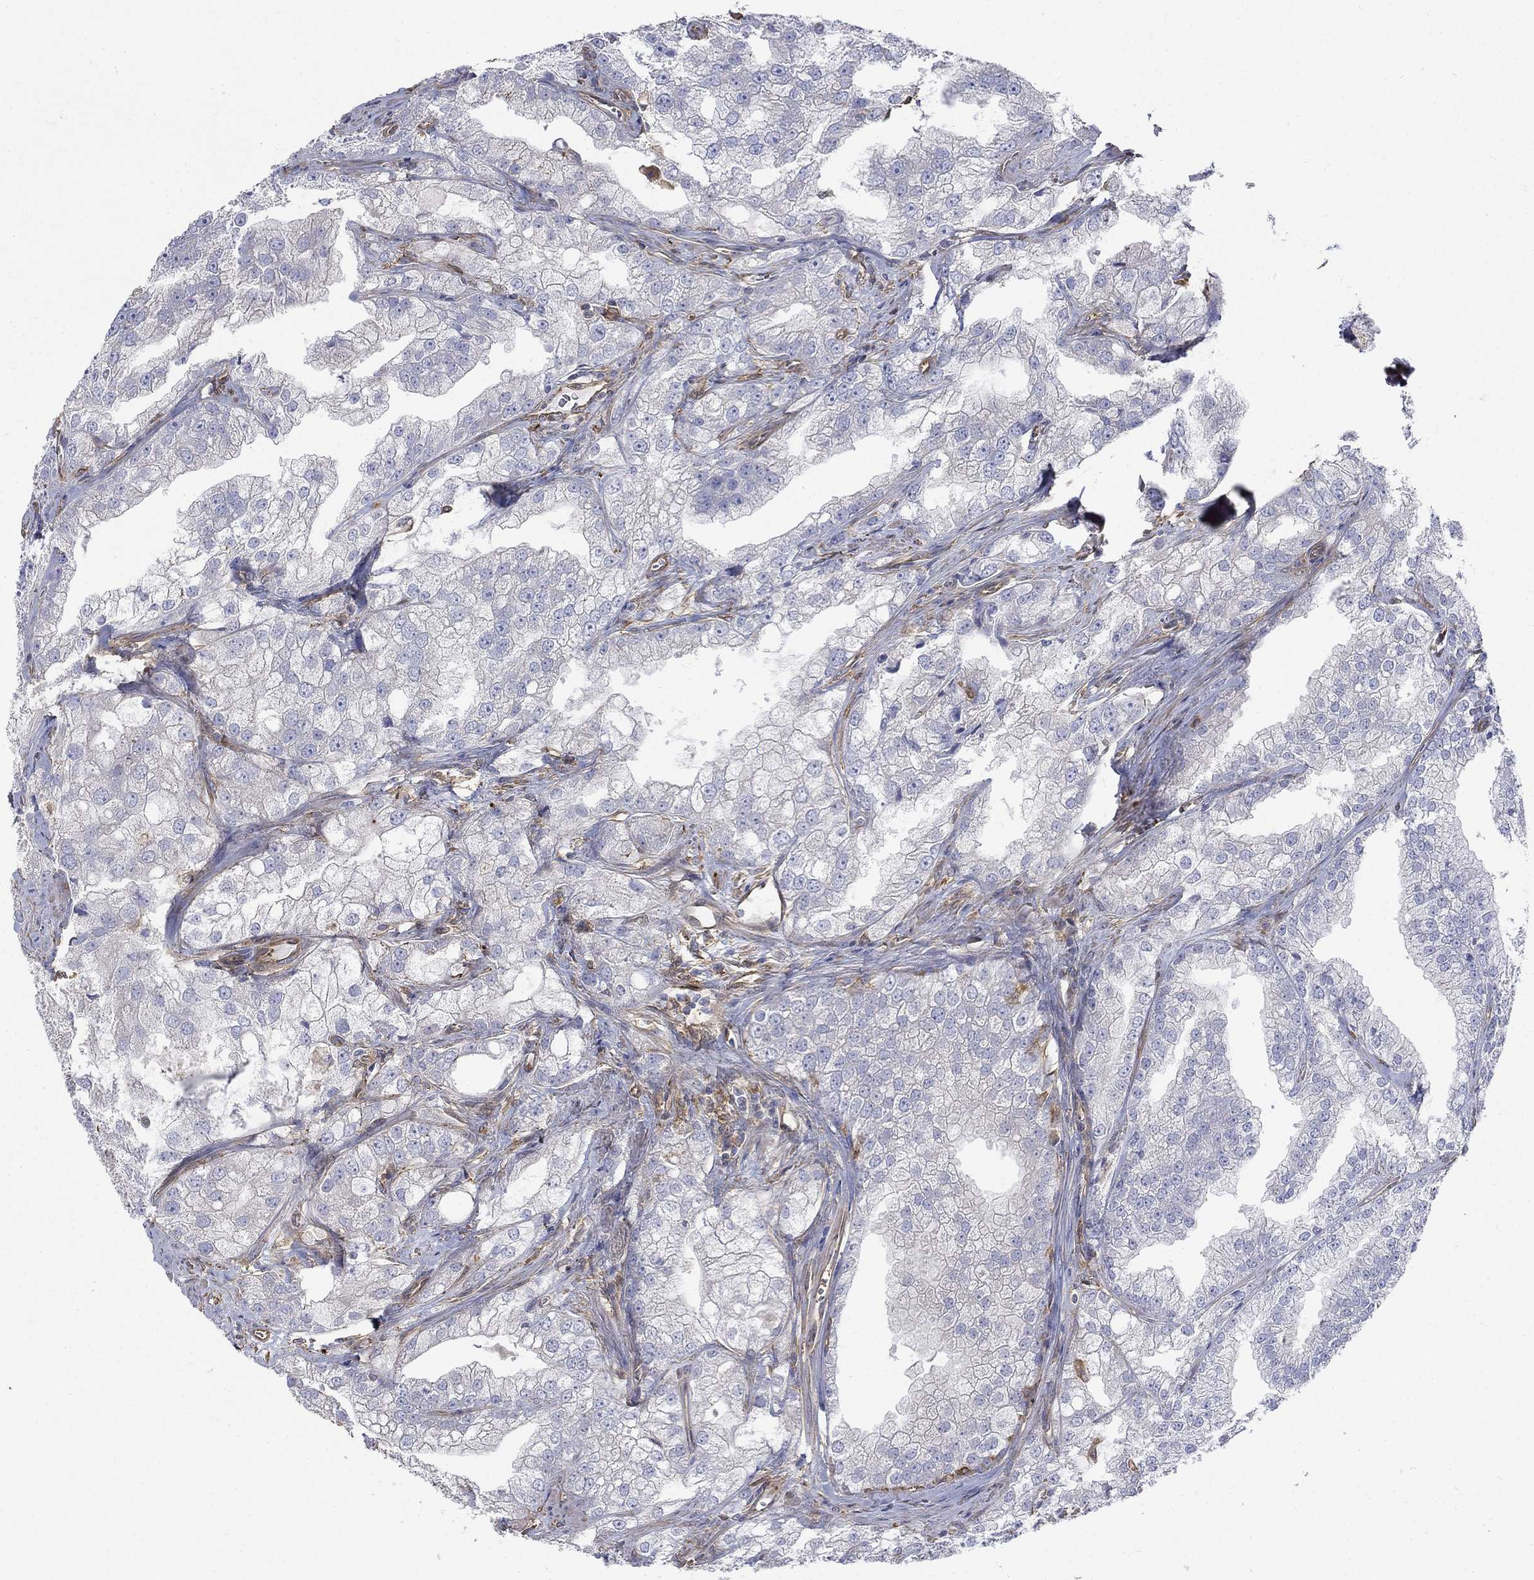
{"staining": {"intensity": "negative", "quantity": "none", "location": "none"}, "tissue": "prostate cancer", "cell_type": "Tumor cells", "image_type": "cancer", "snomed": [{"axis": "morphology", "description": "Adenocarcinoma, NOS"}, {"axis": "topography", "description": "Prostate"}], "caption": "This histopathology image is of prostate cancer (adenocarcinoma) stained with immunohistochemistry (IHC) to label a protein in brown with the nuclei are counter-stained blue. There is no staining in tumor cells.", "gene": "DPYSL2", "patient": {"sex": "male", "age": 70}}